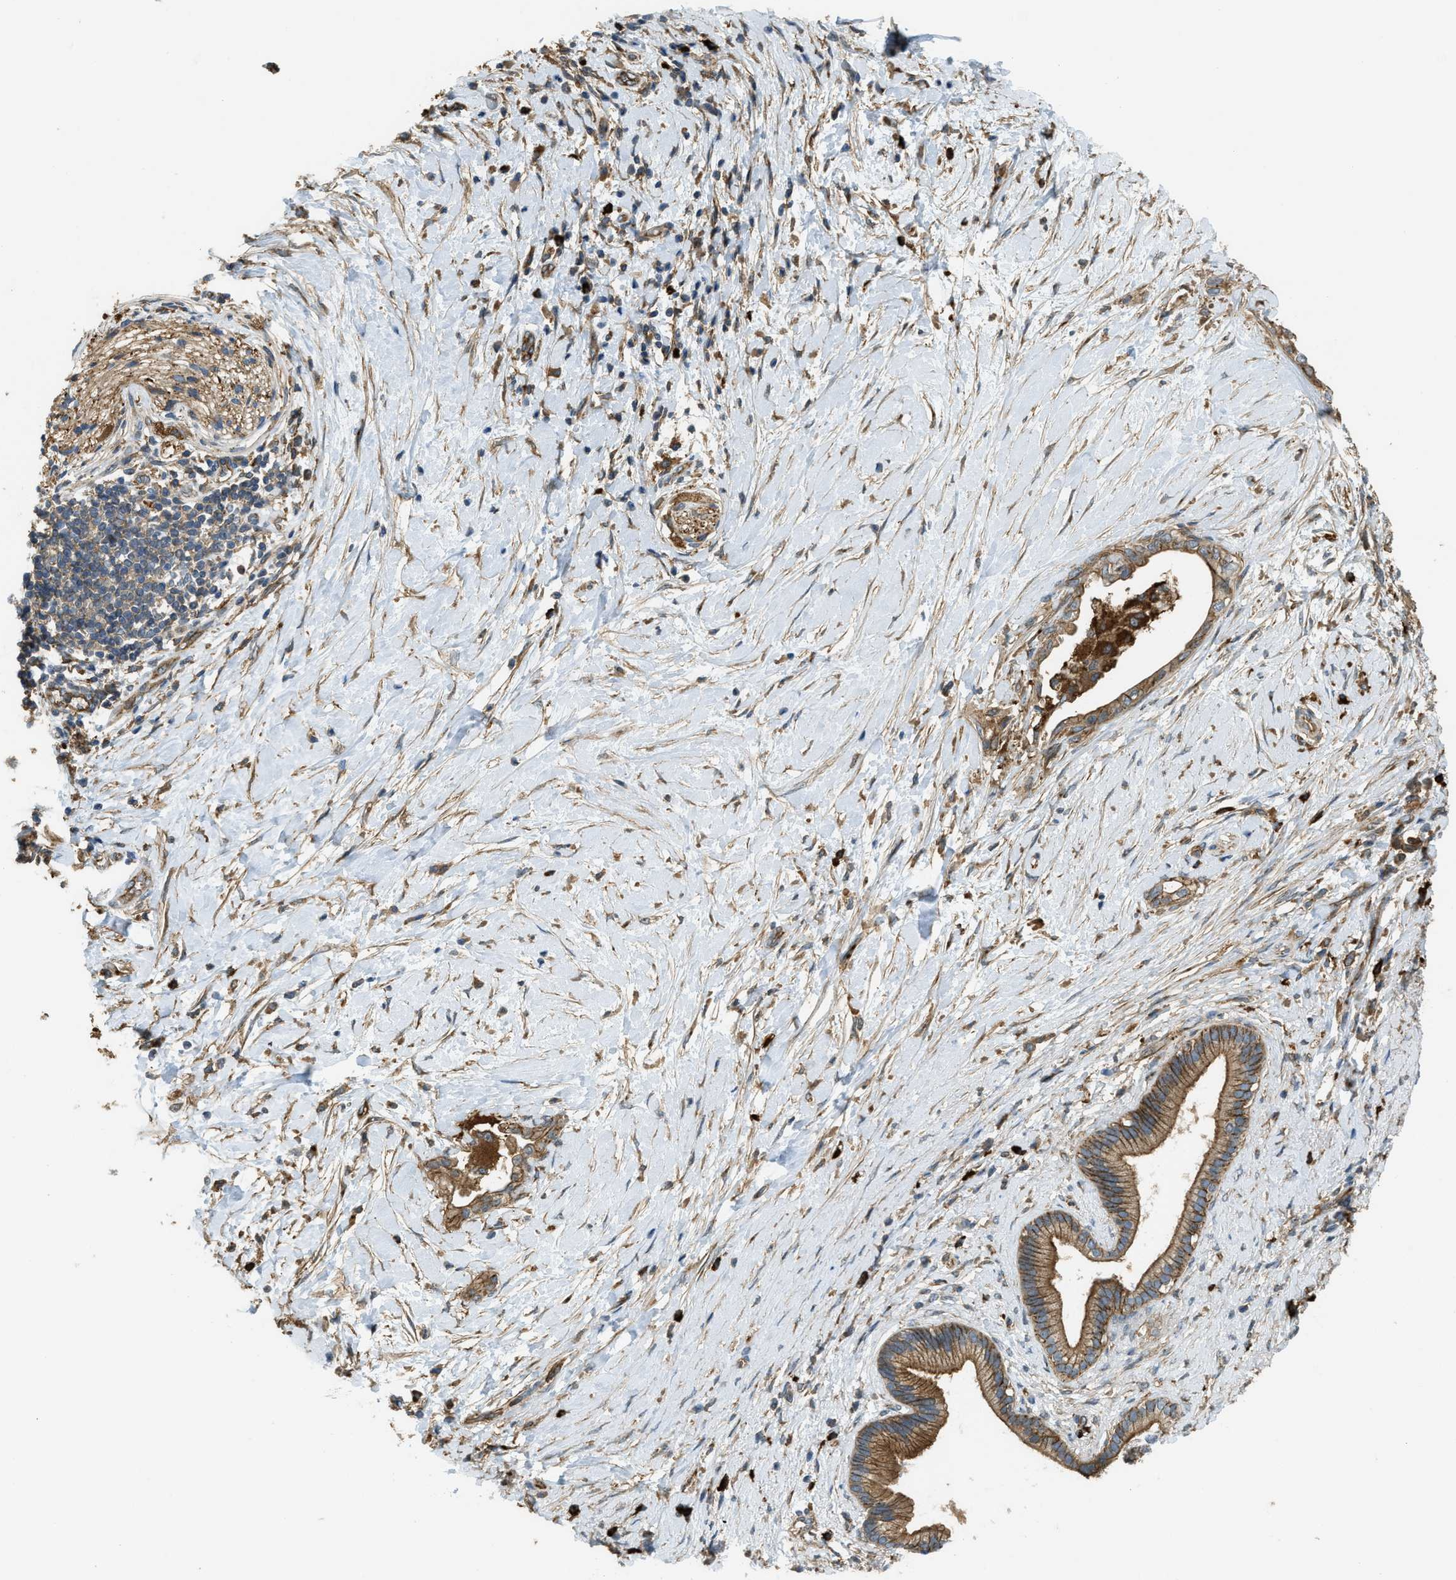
{"staining": {"intensity": "moderate", "quantity": ">75%", "location": "cytoplasmic/membranous"}, "tissue": "pancreatic cancer", "cell_type": "Tumor cells", "image_type": "cancer", "snomed": [{"axis": "morphology", "description": "Adenocarcinoma, NOS"}, {"axis": "topography", "description": "Pancreas"}], "caption": "Immunohistochemistry photomicrograph of human adenocarcinoma (pancreatic) stained for a protein (brown), which shows medium levels of moderate cytoplasmic/membranous expression in approximately >75% of tumor cells.", "gene": "BAG4", "patient": {"sex": "female", "age": 60}}